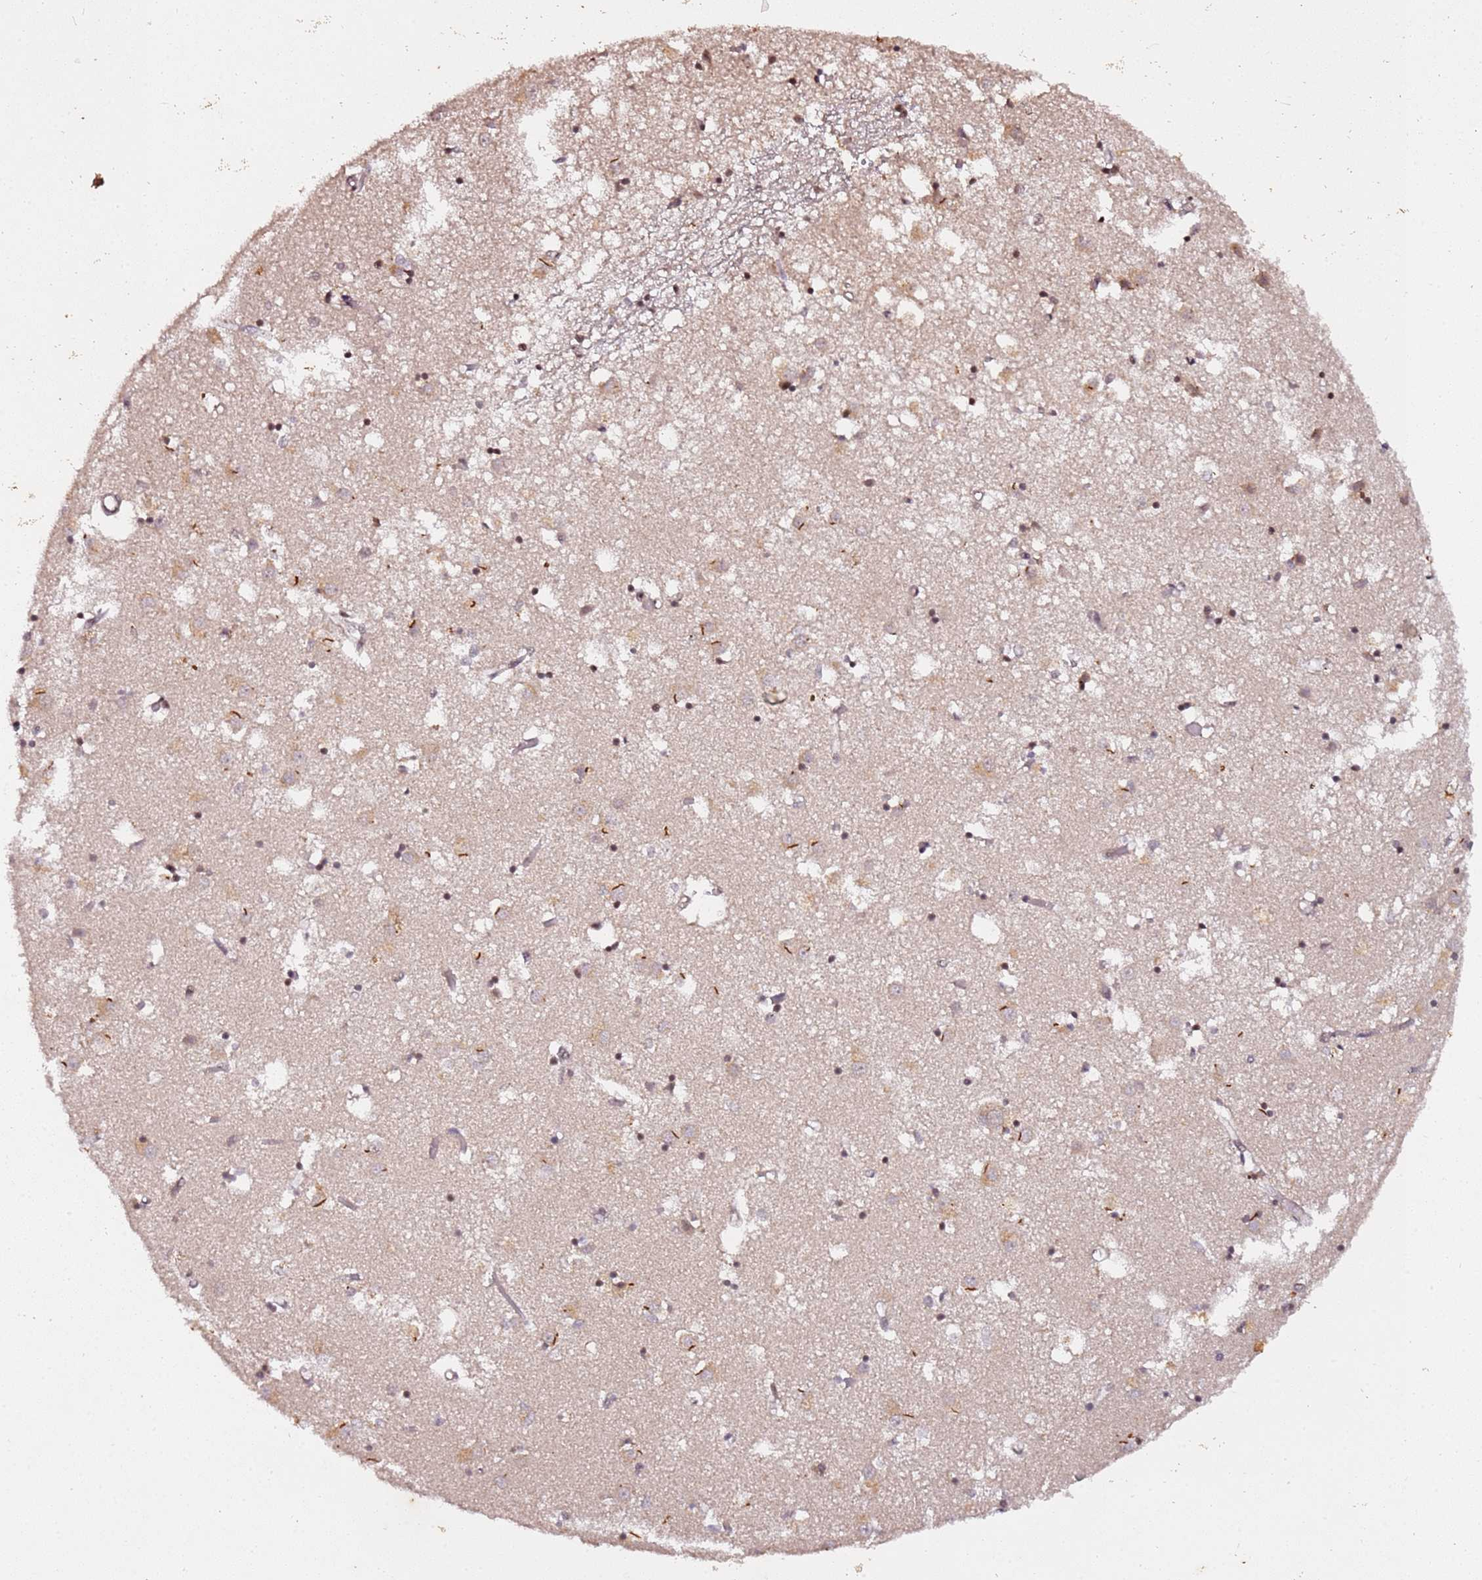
{"staining": {"intensity": "moderate", "quantity": "25%-75%", "location": "cytoplasmic/membranous,nuclear"}, "tissue": "caudate", "cell_type": "Glial cells", "image_type": "normal", "snomed": [{"axis": "morphology", "description": "Normal tissue, NOS"}, {"axis": "topography", "description": "Lateral ventricle wall"}], "caption": "Brown immunohistochemical staining in benign caudate displays moderate cytoplasmic/membranous,nuclear expression in approximately 25%-75% of glial cells.", "gene": "COL1A2", "patient": {"sex": "male", "age": 70}}